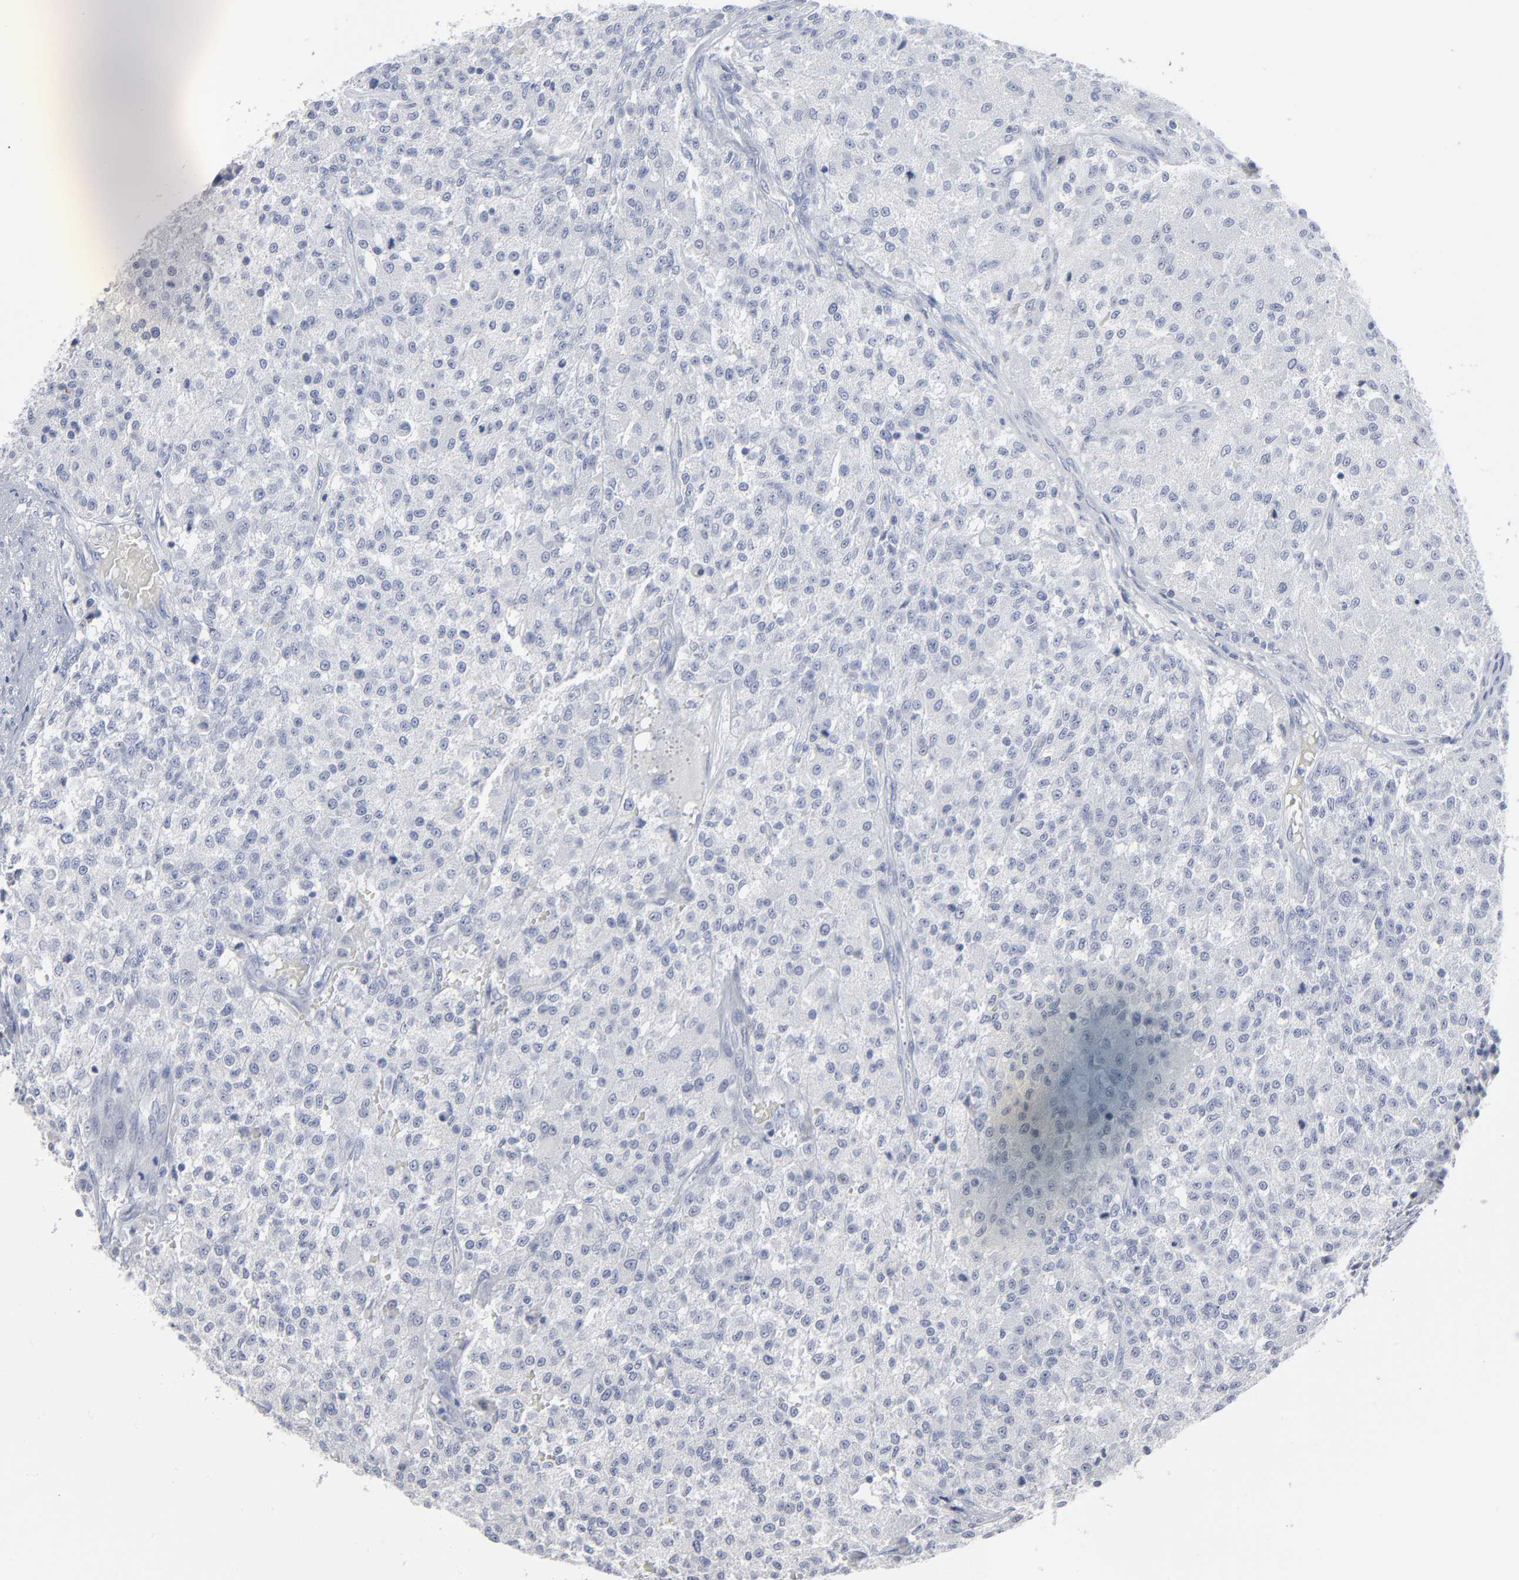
{"staining": {"intensity": "negative", "quantity": "none", "location": "none"}, "tissue": "testis cancer", "cell_type": "Tumor cells", "image_type": "cancer", "snomed": [{"axis": "morphology", "description": "Seminoma, NOS"}, {"axis": "topography", "description": "Testis"}], "caption": "IHC of human testis seminoma reveals no expression in tumor cells. (Immunohistochemistry (ihc), brightfield microscopy, high magnification).", "gene": "PAGE1", "patient": {"sex": "male", "age": 59}}